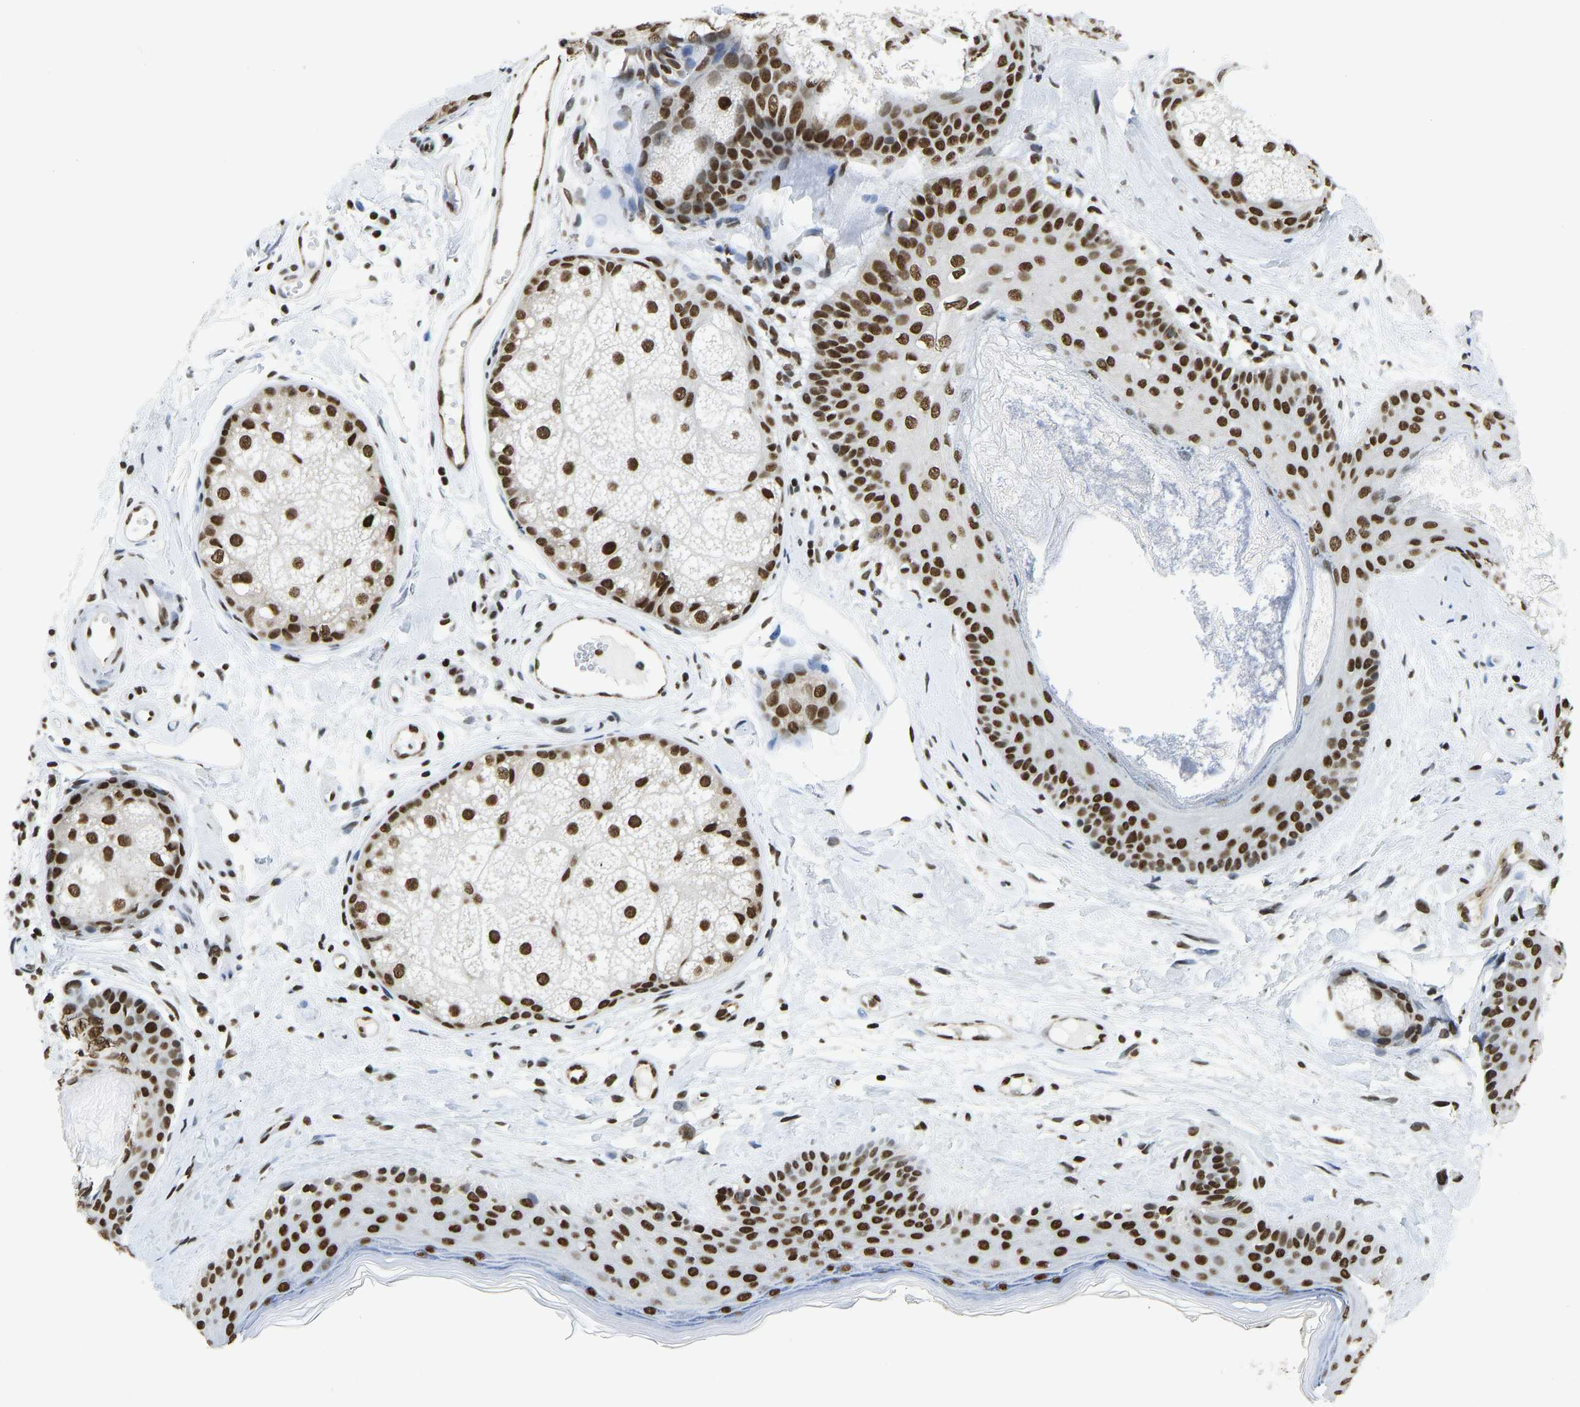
{"staining": {"intensity": "strong", "quantity": ">75%", "location": "nuclear"}, "tissue": "oral mucosa", "cell_type": "Squamous epithelial cells", "image_type": "normal", "snomed": [{"axis": "morphology", "description": "Normal tissue, NOS"}, {"axis": "topography", "description": "Skin"}, {"axis": "topography", "description": "Oral tissue"}], "caption": "Immunohistochemistry (IHC) staining of normal oral mucosa, which displays high levels of strong nuclear expression in about >75% of squamous epithelial cells indicating strong nuclear protein staining. The staining was performed using DAB (3,3'-diaminobenzidine) (brown) for protein detection and nuclei were counterstained in hematoxylin (blue).", "gene": "ZSCAN20", "patient": {"sex": "male", "age": 84}}